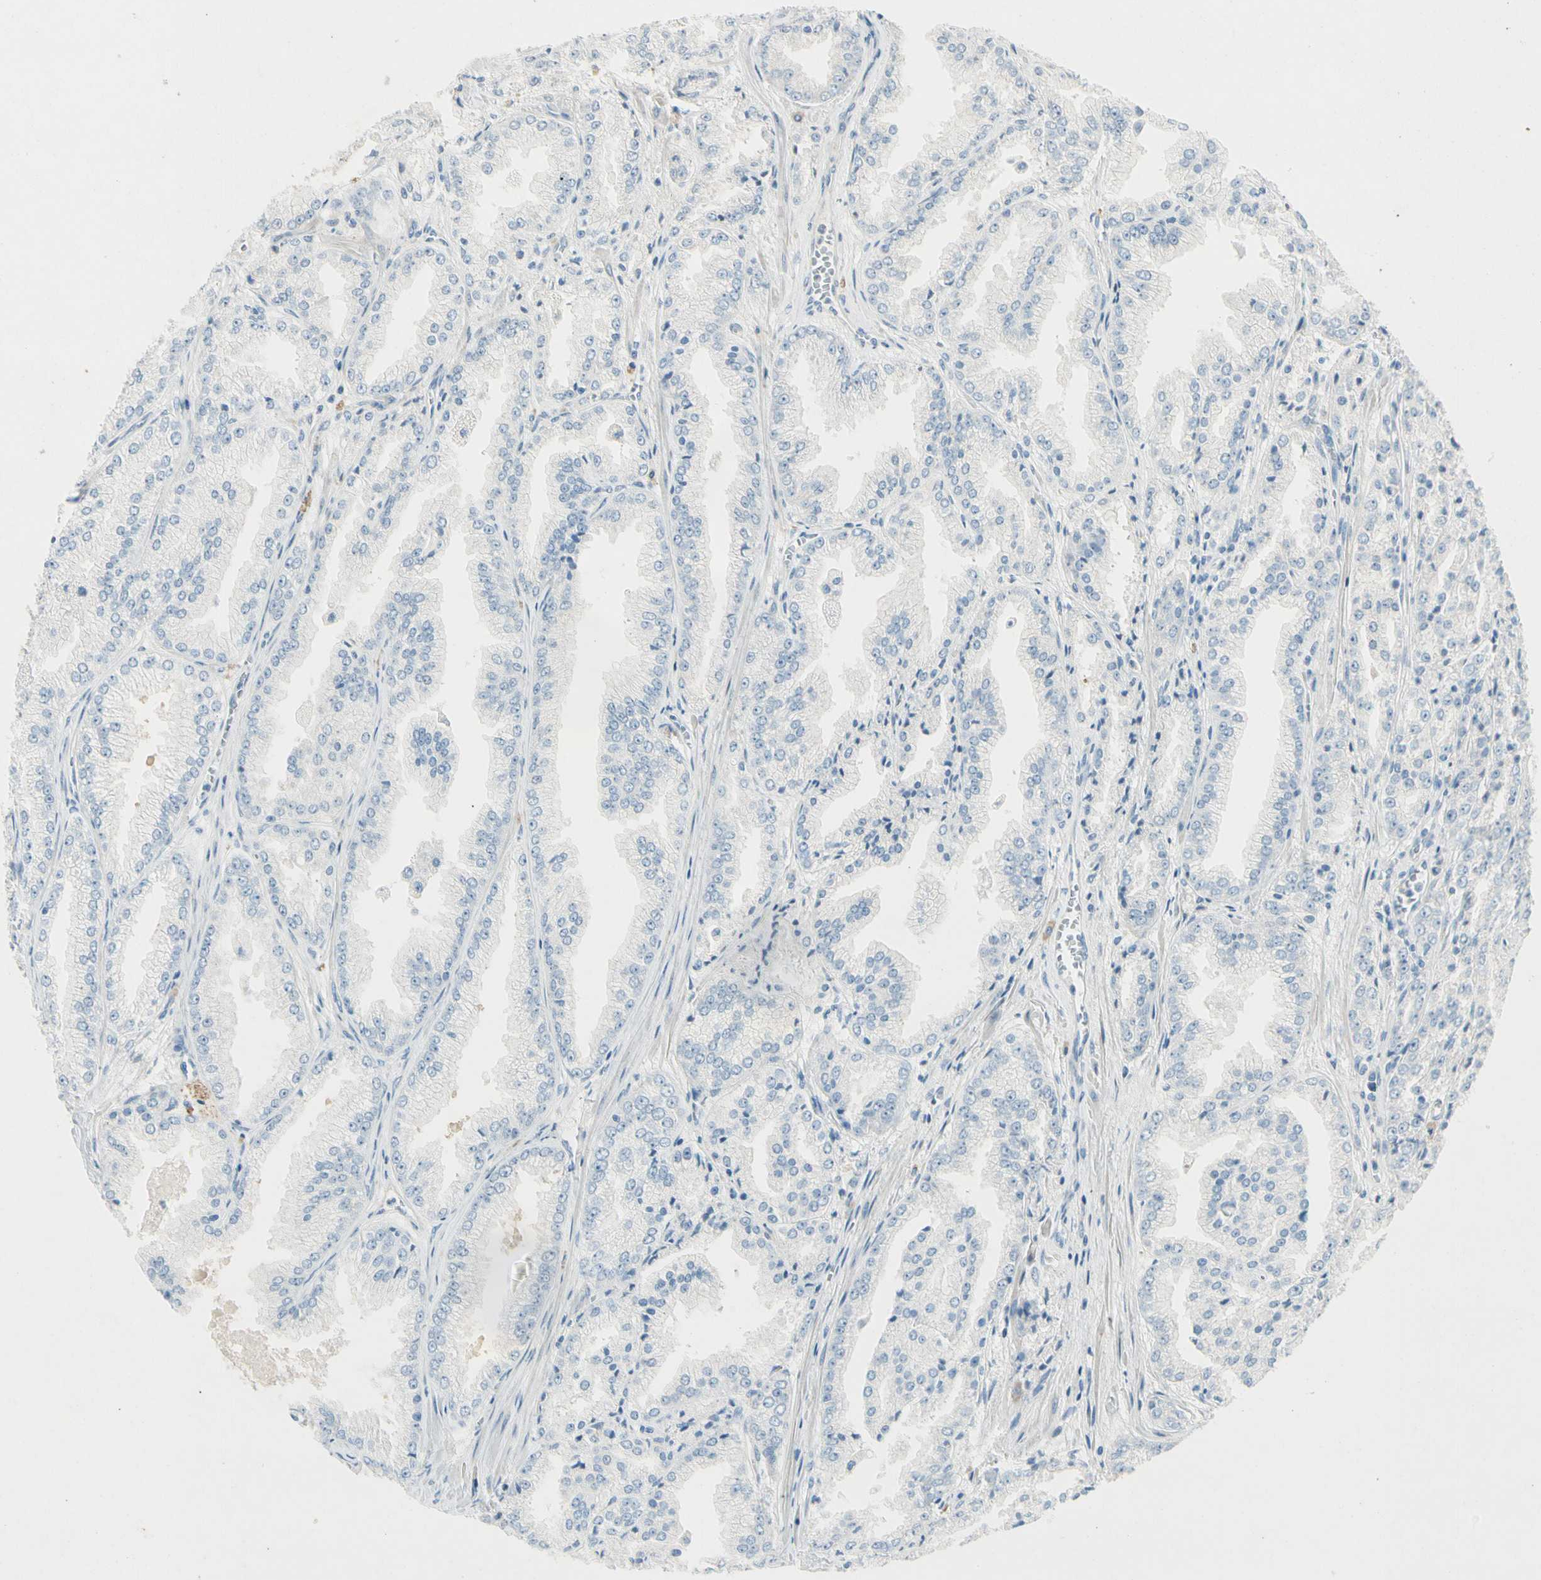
{"staining": {"intensity": "negative", "quantity": "none", "location": "none"}, "tissue": "prostate cancer", "cell_type": "Tumor cells", "image_type": "cancer", "snomed": [{"axis": "morphology", "description": "Adenocarcinoma, High grade"}, {"axis": "topography", "description": "Prostate"}], "caption": "Tumor cells are negative for protein expression in human prostate cancer (high-grade adenocarcinoma).", "gene": "SERPIND1", "patient": {"sex": "male", "age": 61}}